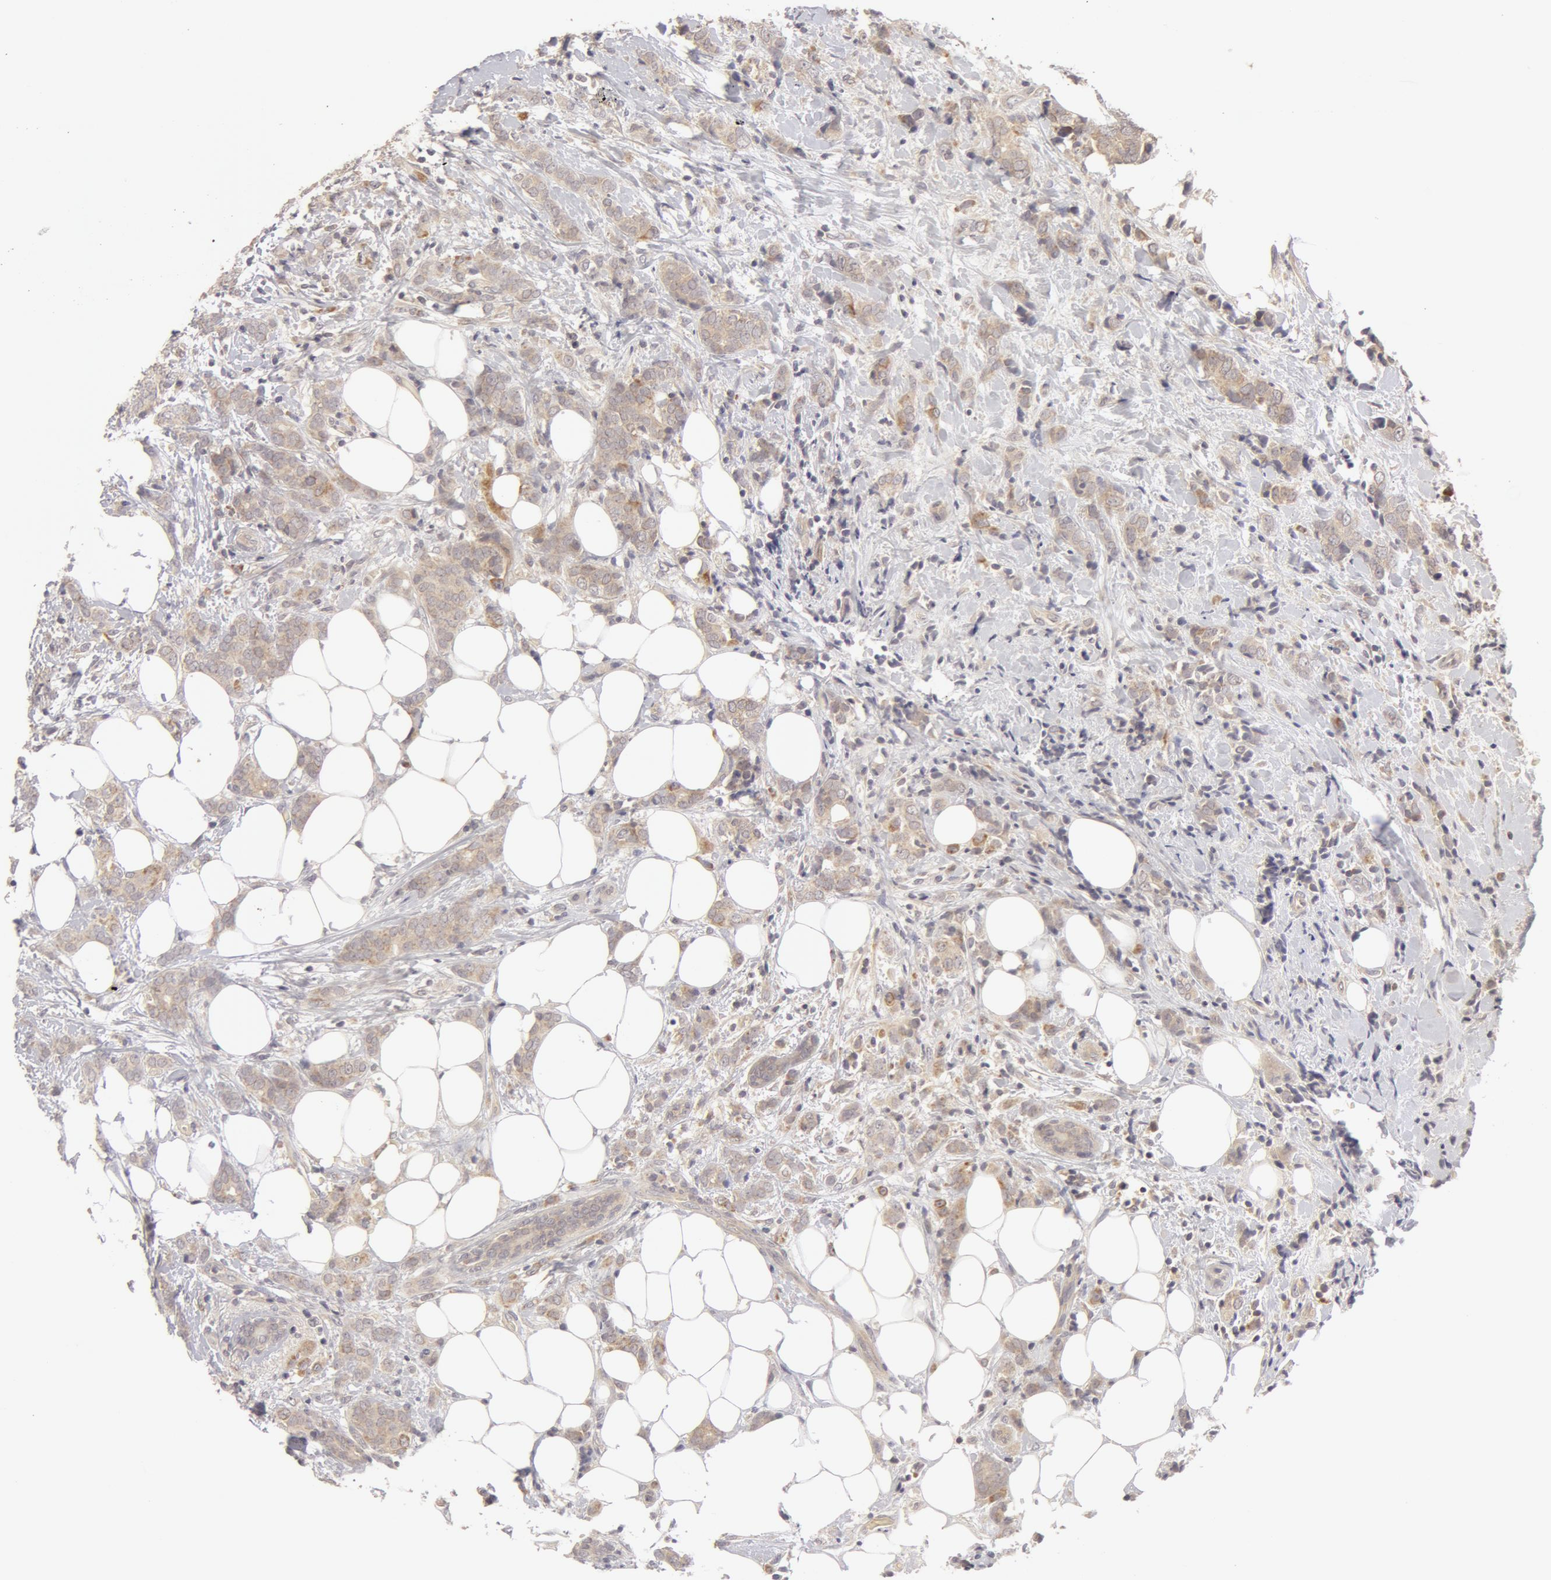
{"staining": {"intensity": "negative", "quantity": "none", "location": "none"}, "tissue": "breast cancer", "cell_type": "Tumor cells", "image_type": "cancer", "snomed": [{"axis": "morphology", "description": "Duct carcinoma"}, {"axis": "topography", "description": "Breast"}], "caption": "IHC histopathology image of human infiltrating ductal carcinoma (breast) stained for a protein (brown), which exhibits no staining in tumor cells.", "gene": "ADPRH", "patient": {"sex": "female", "age": 53}}